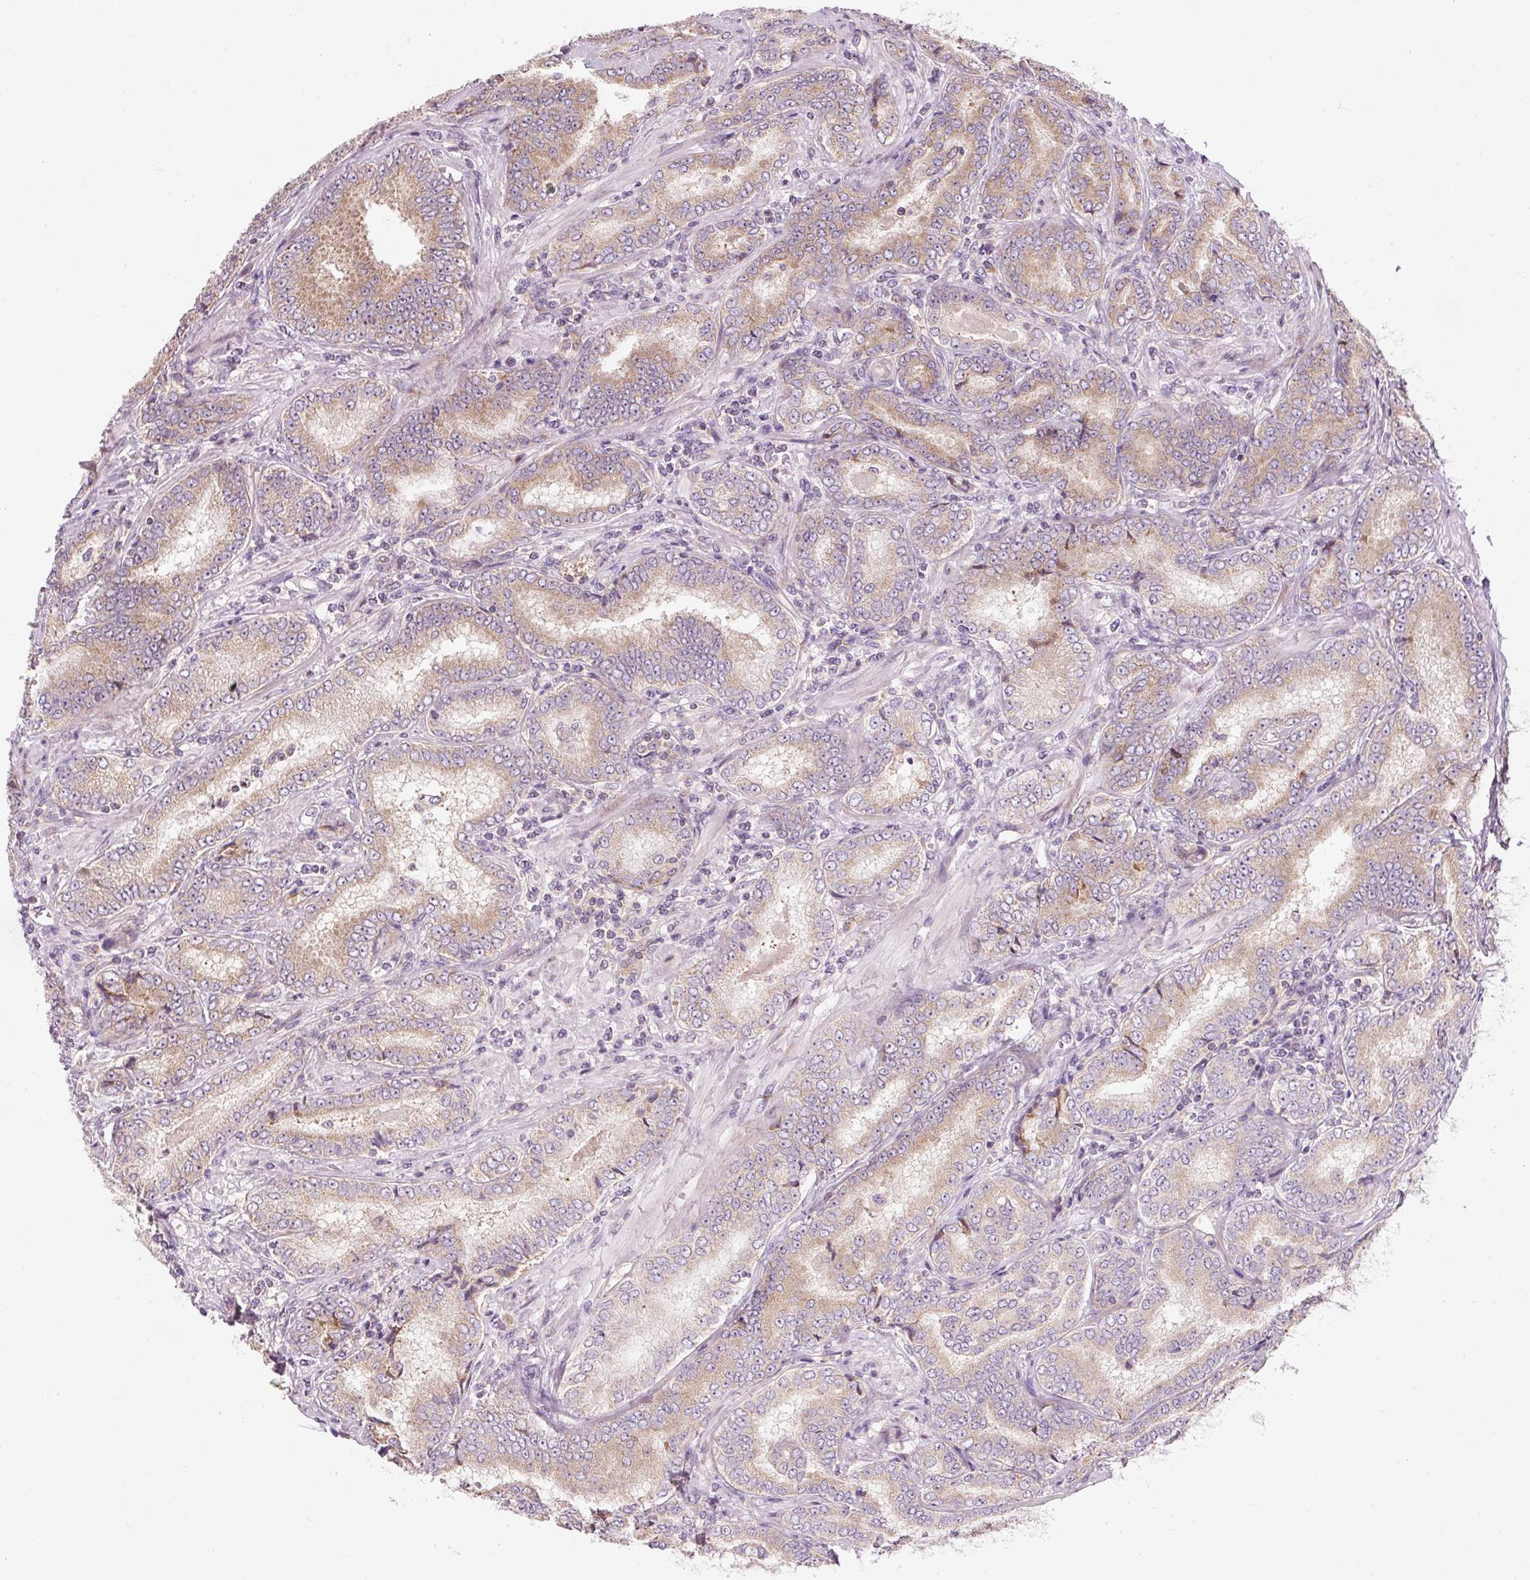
{"staining": {"intensity": "weak", "quantity": ">75%", "location": "cytoplasmic/membranous"}, "tissue": "prostate cancer", "cell_type": "Tumor cells", "image_type": "cancer", "snomed": [{"axis": "morphology", "description": "Adenocarcinoma, High grade"}, {"axis": "topography", "description": "Prostate"}], "caption": "Protein positivity by IHC reveals weak cytoplasmic/membranous positivity in approximately >75% of tumor cells in prostate cancer.", "gene": "PRSS48", "patient": {"sex": "male", "age": 72}}